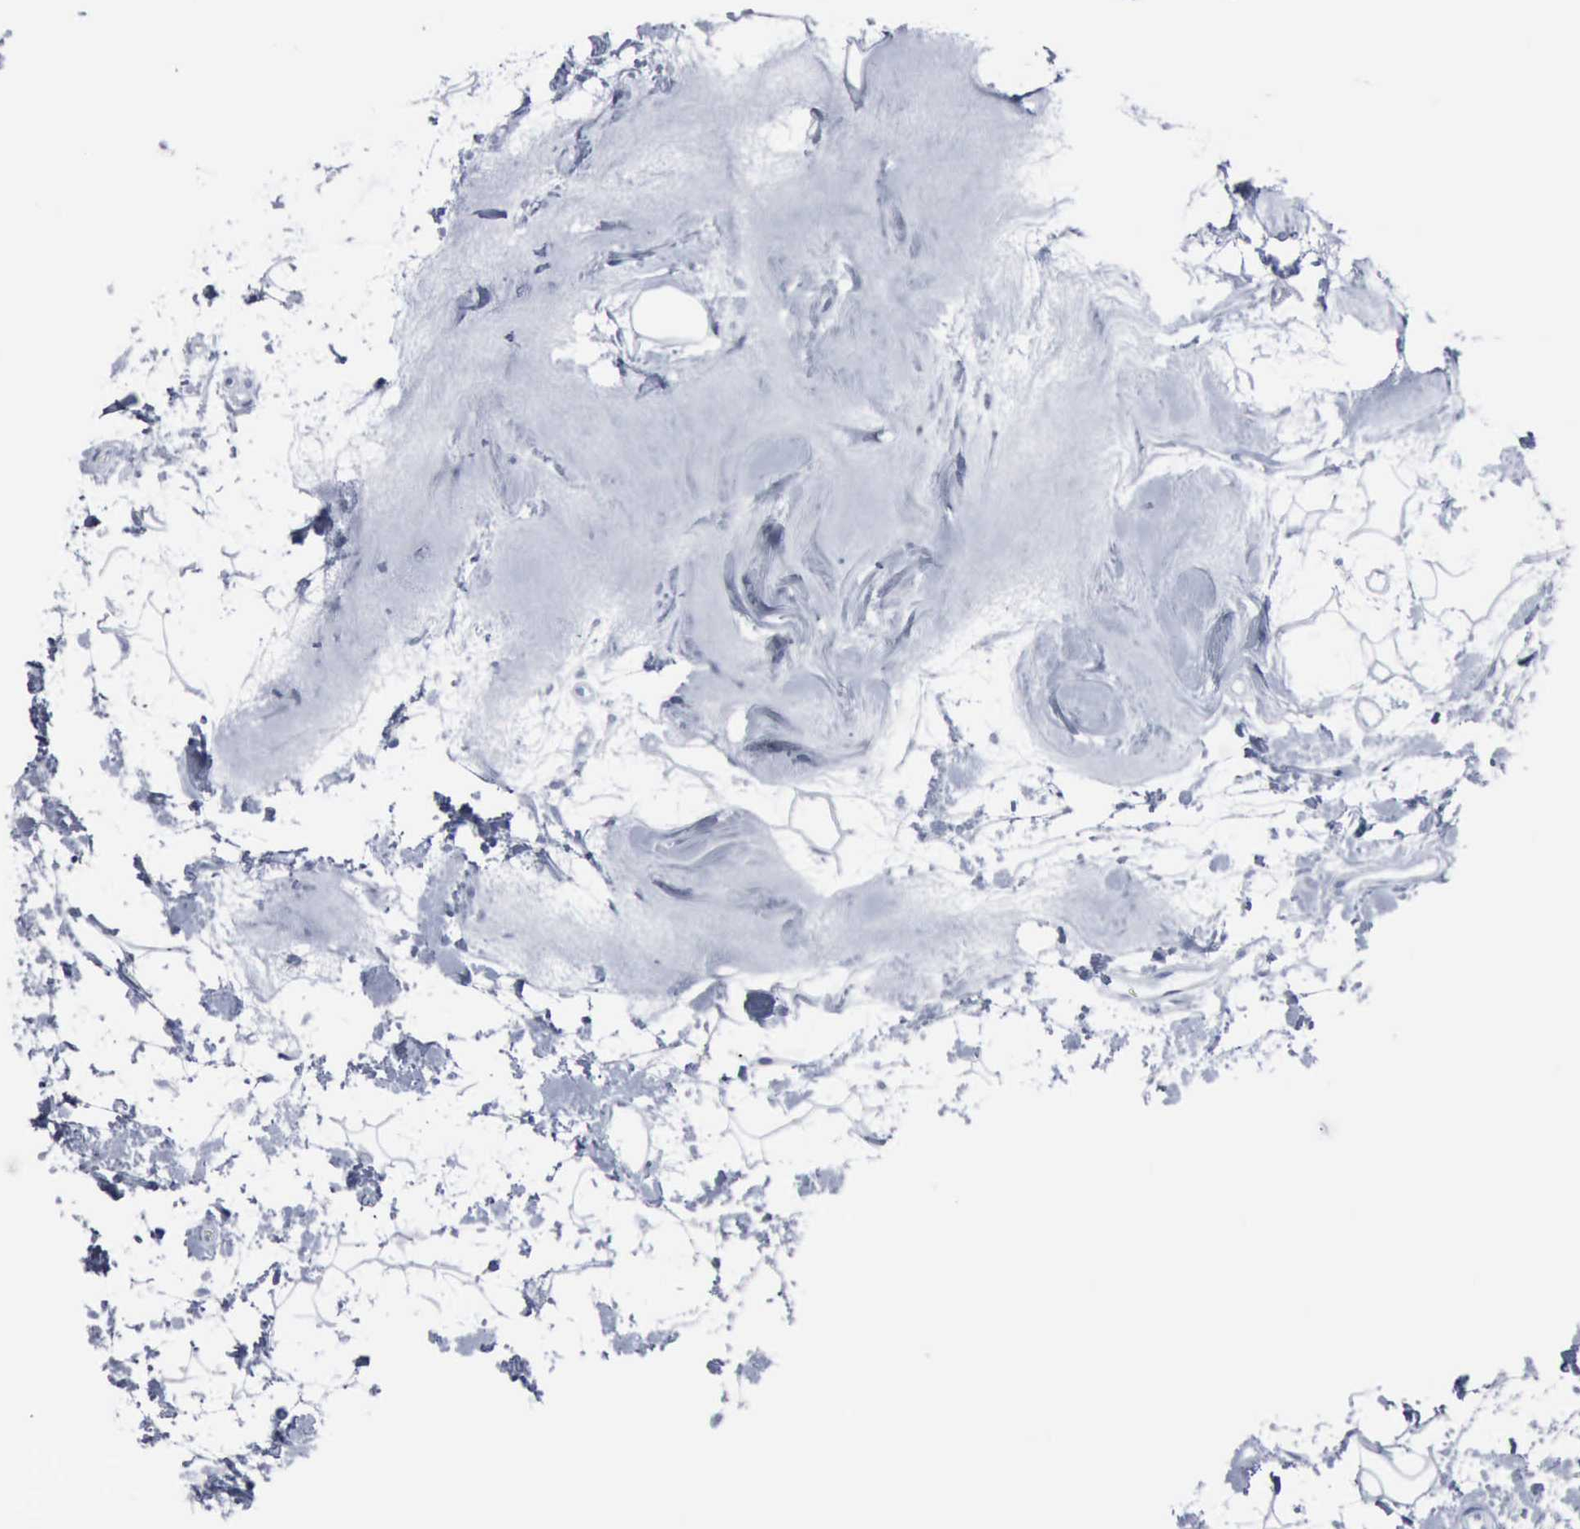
{"staining": {"intensity": "negative", "quantity": "none", "location": "none"}, "tissue": "breast cancer", "cell_type": "Tumor cells", "image_type": "cancer", "snomed": [{"axis": "morphology", "description": "Duct carcinoma"}, {"axis": "topography", "description": "Breast"}], "caption": "Immunohistochemical staining of breast cancer shows no significant positivity in tumor cells.", "gene": "DMD", "patient": {"sex": "female", "age": 40}}